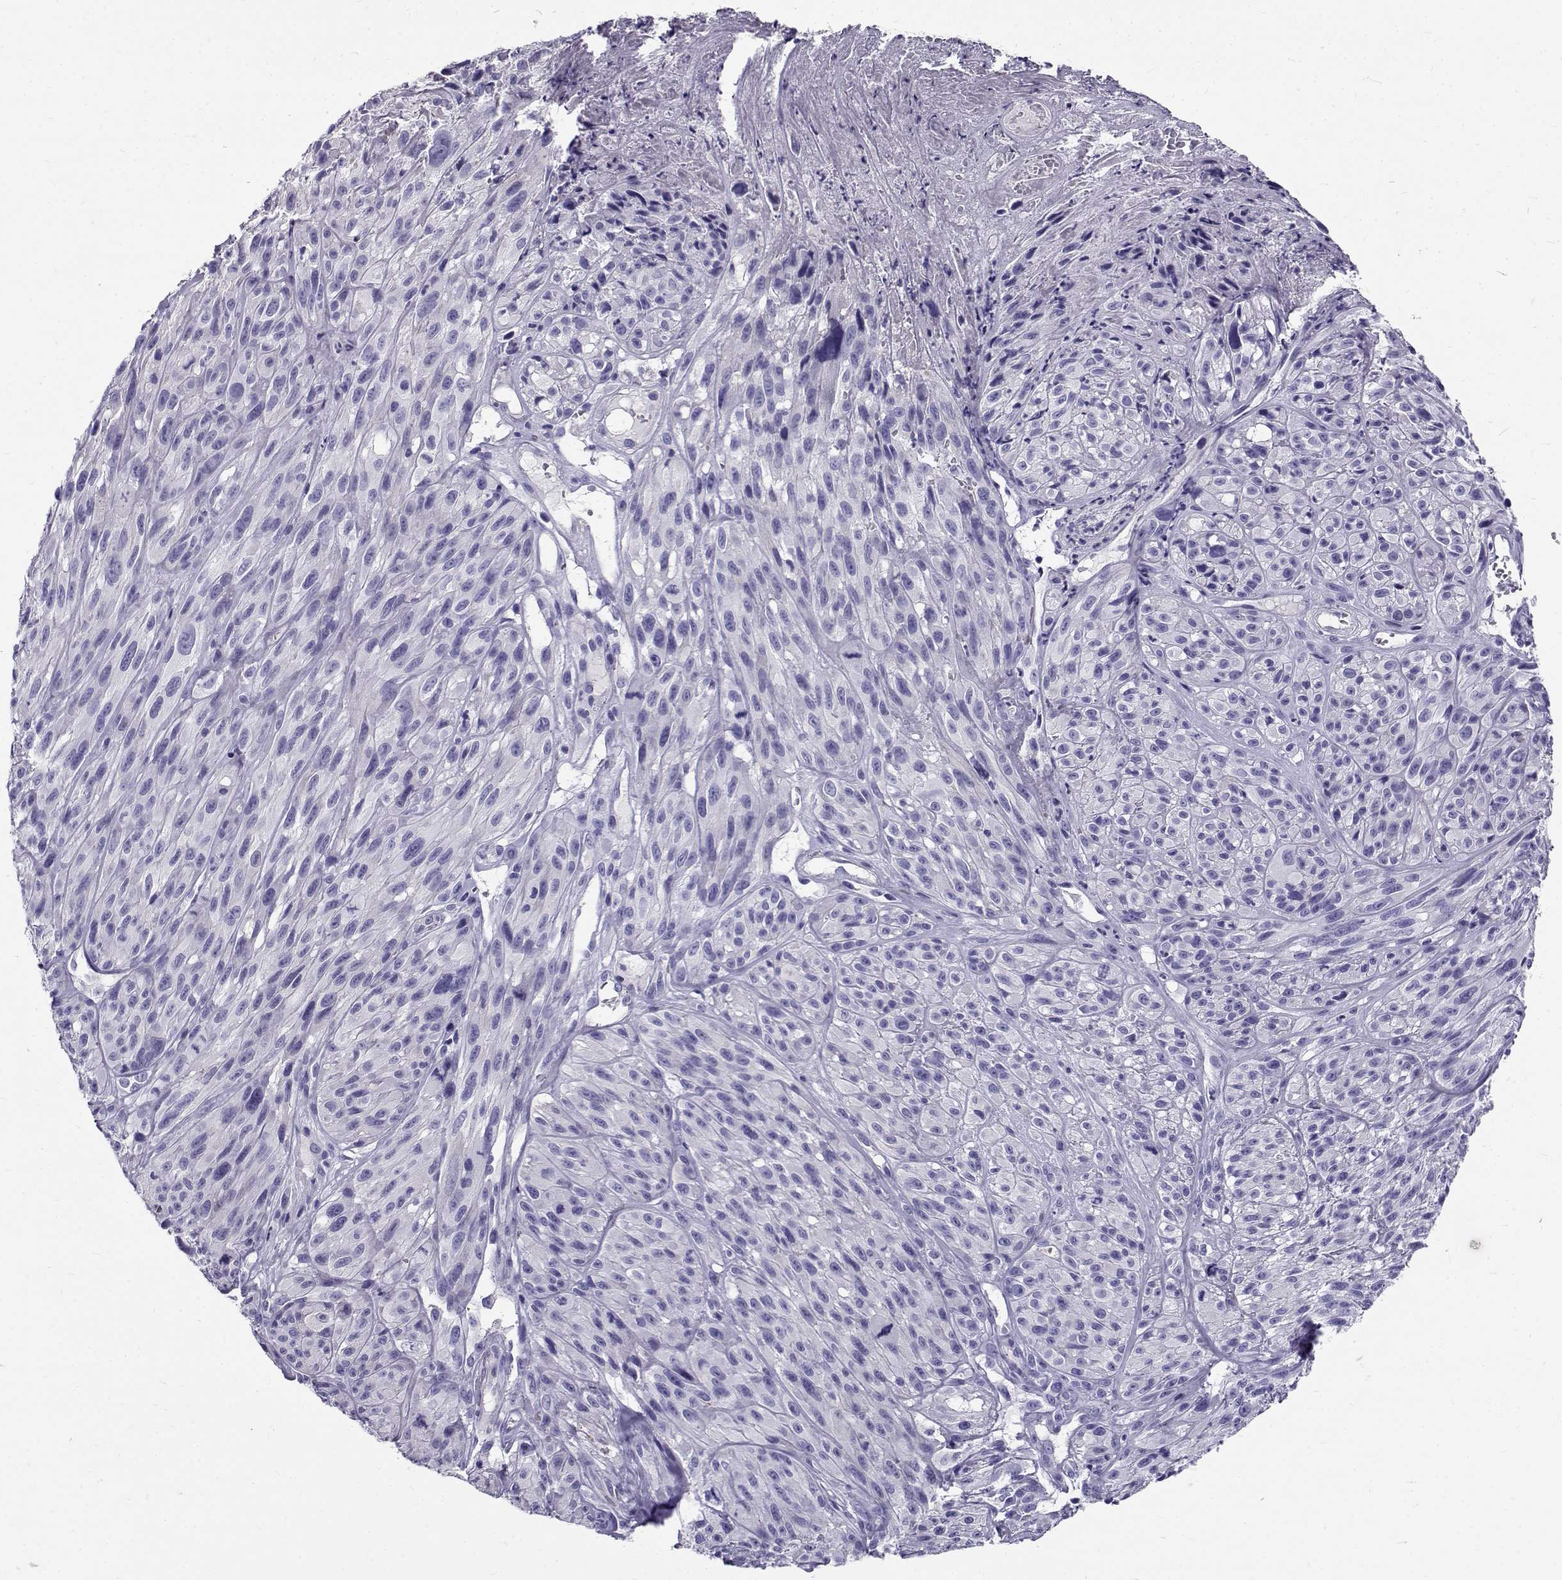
{"staining": {"intensity": "negative", "quantity": "none", "location": "none"}, "tissue": "melanoma", "cell_type": "Tumor cells", "image_type": "cancer", "snomed": [{"axis": "morphology", "description": "Malignant melanoma, NOS"}, {"axis": "topography", "description": "Skin"}], "caption": "Protein analysis of melanoma demonstrates no significant positivity in tumor cells.", "gene": "IGSF1", "patient": {"sex": "male", "age": 51}}